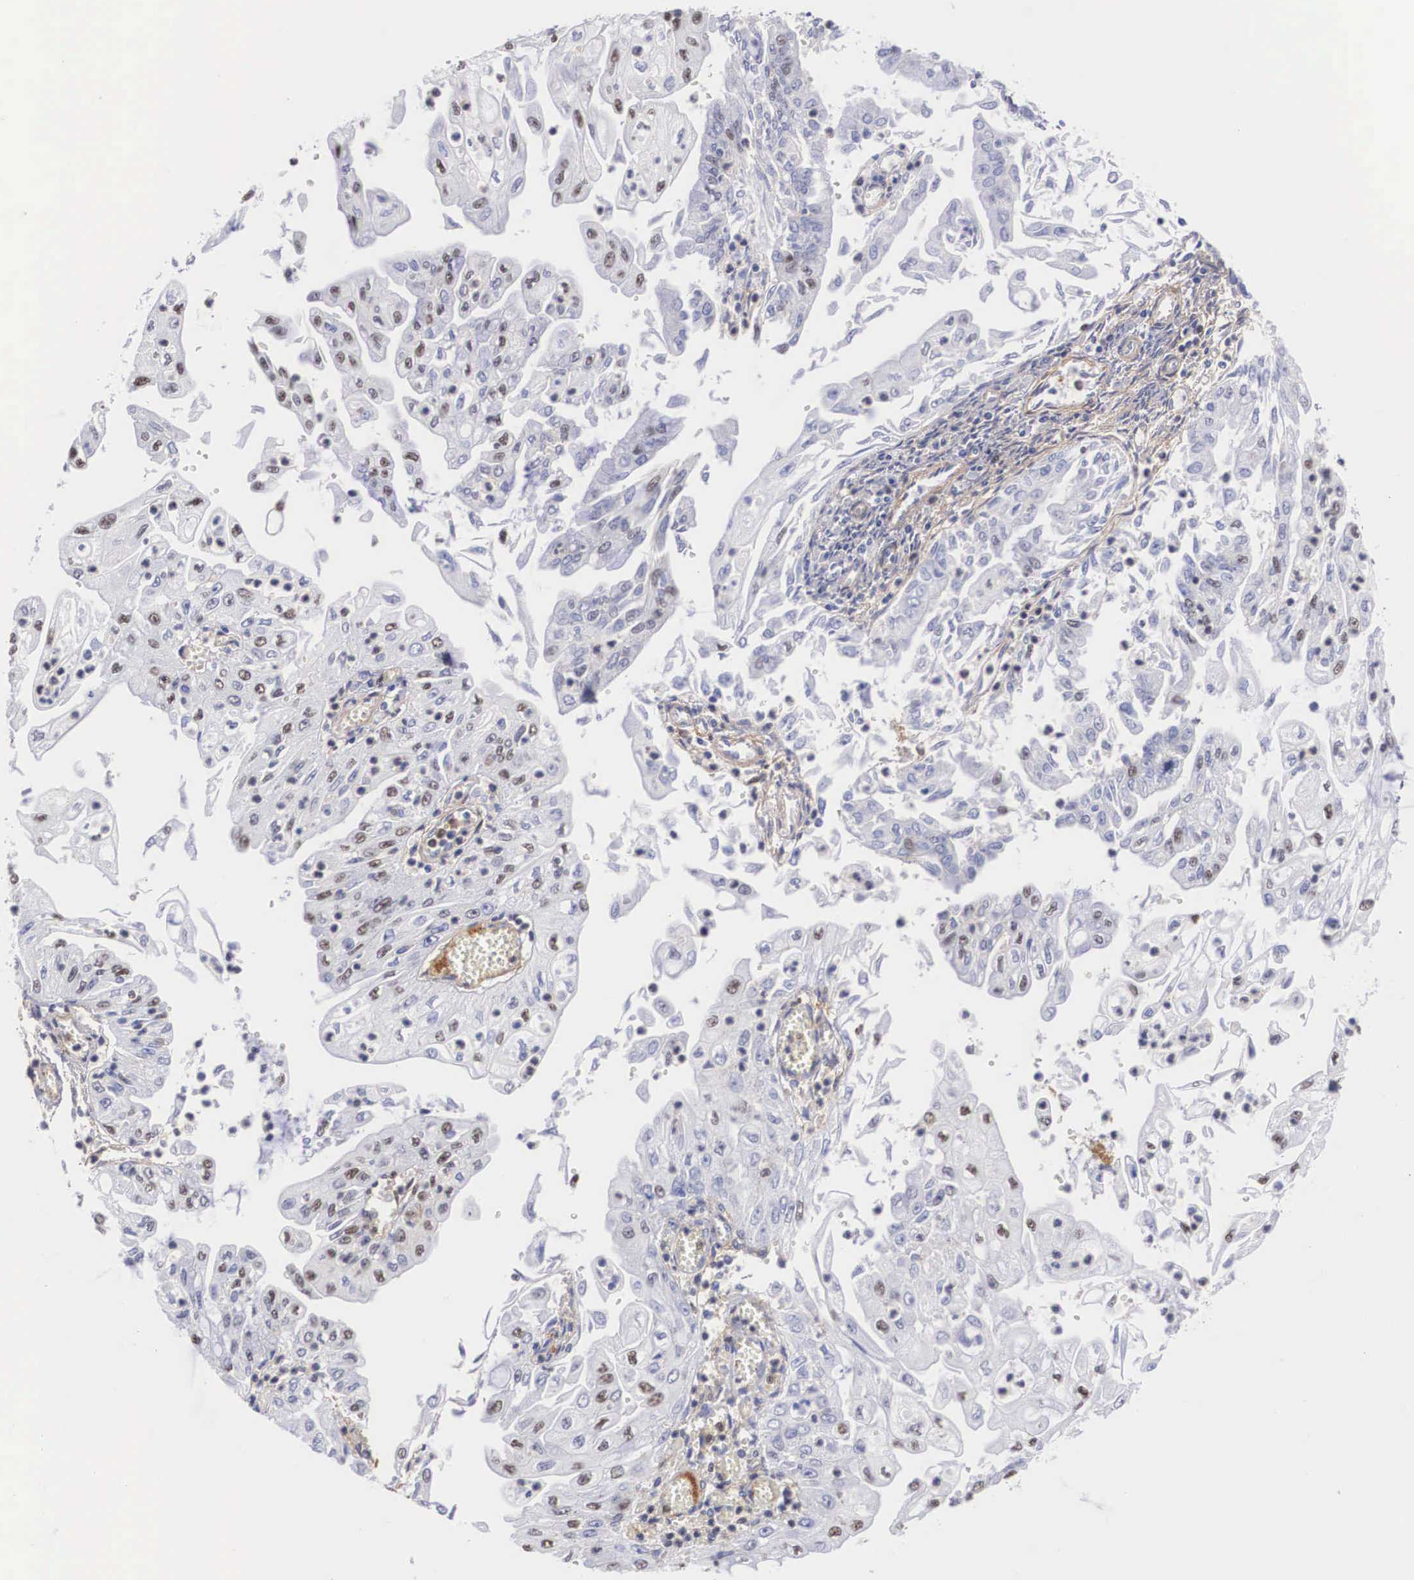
{"staining": {"intensity": "negative", "quantity": "none", "location": "none"}, "tissue": "endometrial cancer", "cell_type": "Tumor cells", "image_type": "cancer", "snomed": [{"axis": "morphology", "description": "Adenocarcinoma, NOS"}, {"axis": "topography", "description": "Endometrium"}], "caption": "Immunohistochemical staining of endometrial adenocarcinoma shows no significant expression in tumor cells. (DAB (3,3'-diaminobenzidine) IHC, high magnification).", "gene": "NR4A2", "patient": {"sex": "female", "age": 75}}